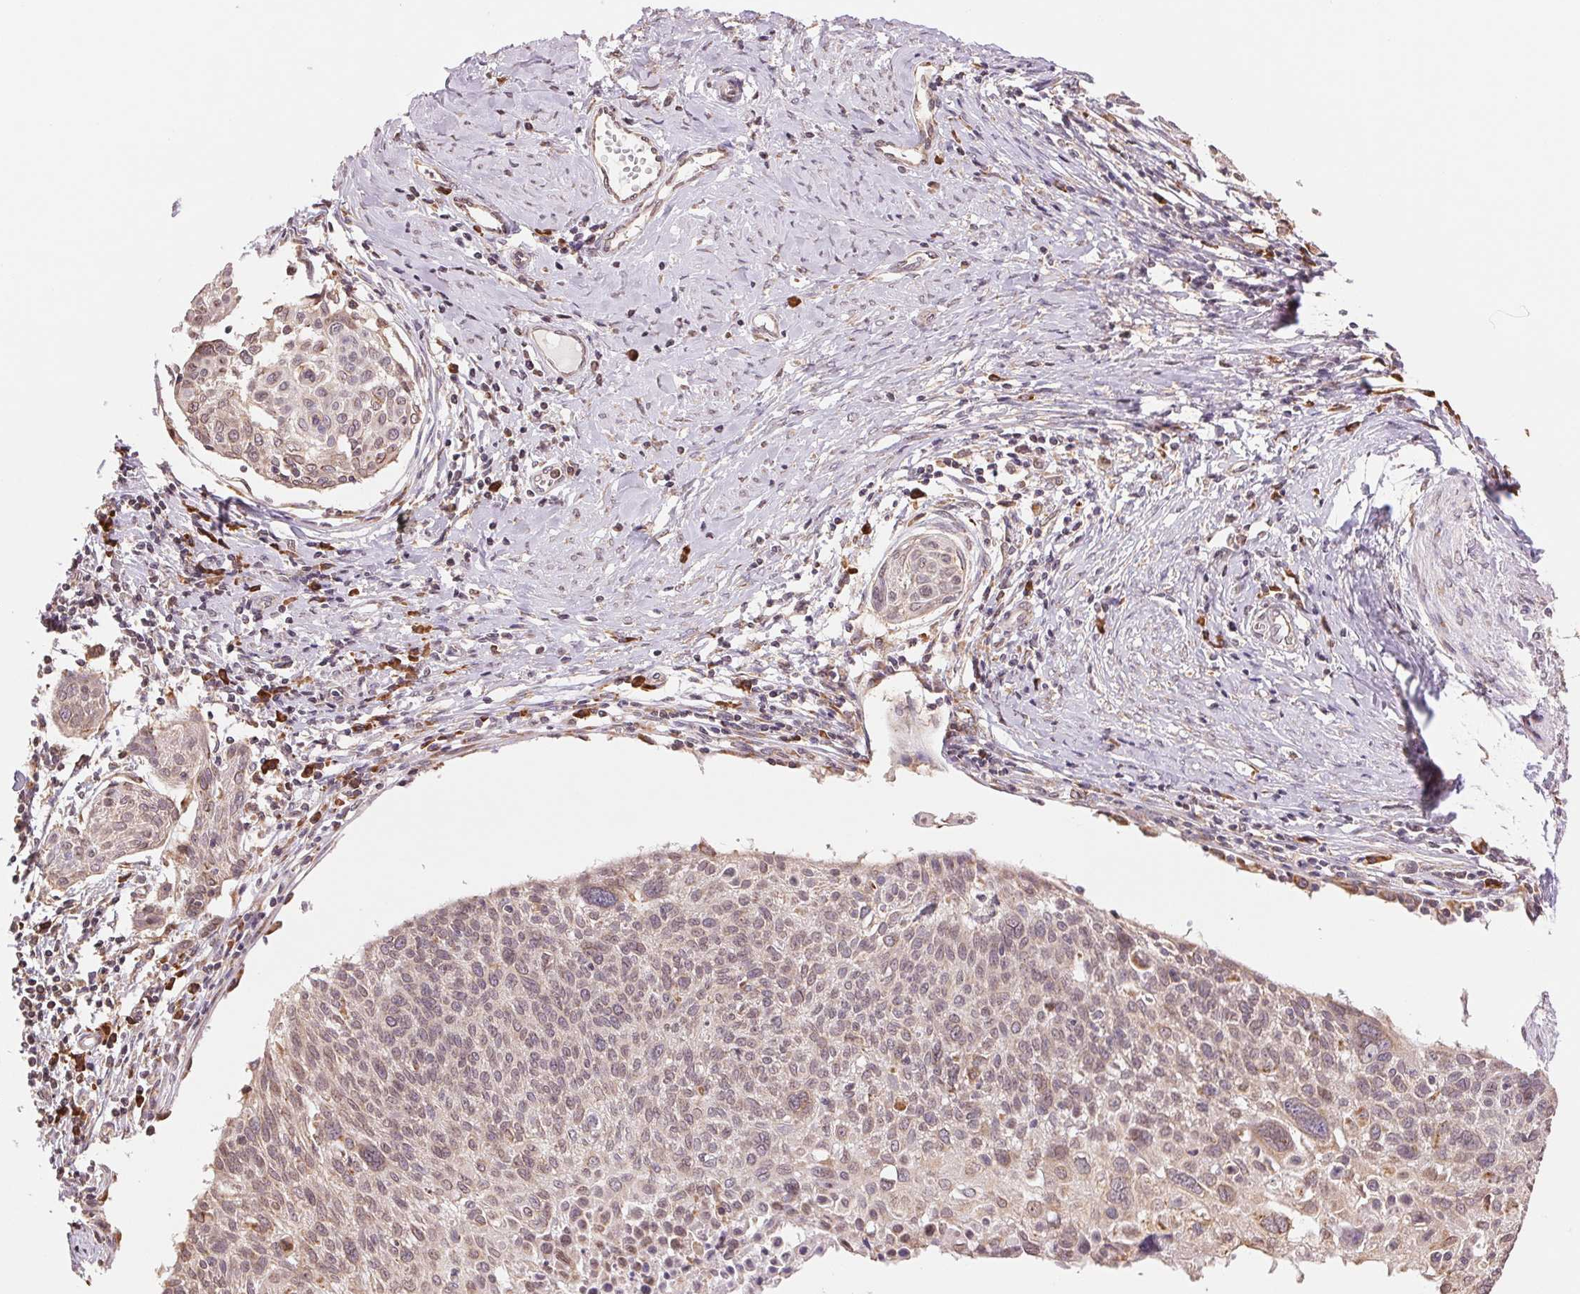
{"staining": {"intensity": "weak", "quantity": ">75%", "location": "cytoplasmic/membranous"}, "tissue": "cervical cancer", "cell_type": "Tumor cells", "image_type": "cancer", "snomed": [{"axis": "morphology", "description": "Squamous cell carcinoma, NOS"}, {"axis": "topography", "description": "Cervix"}], "caption": "About >75% of tumor cells in cervical cancer reveal weak cytoplasmic/membranous protein positivity as visualized by brown immunohistochemical staining.", "gene": "RPN1", "patient": {"sex": "female", "age": 49}}